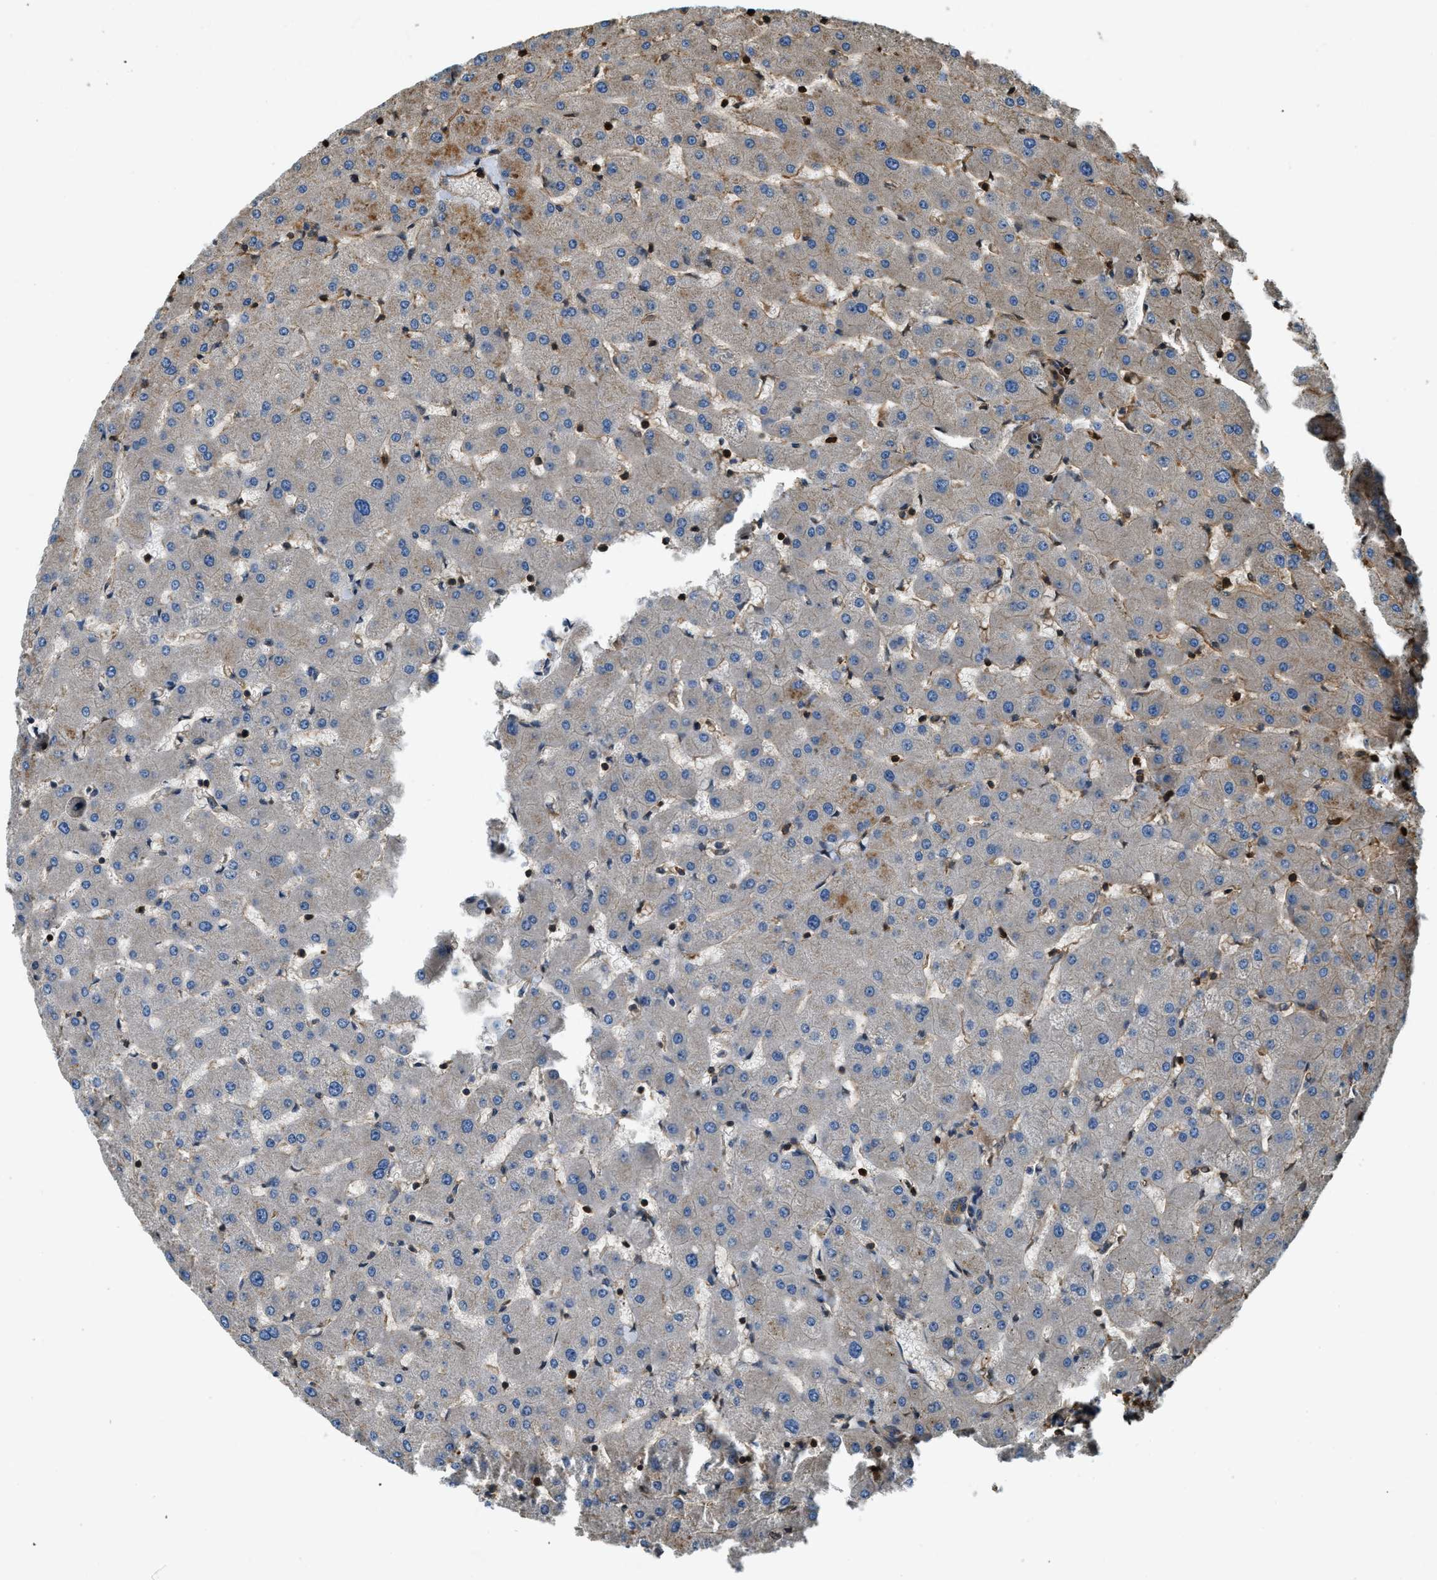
{"staining": {"intensity": "strong", "quantity": ">75%", "location": "cytoplasmic/membranous"}, "tissue": "liver", "cell_type": "Cholangiocytes", "image_type": "normal", "snomed": [{"axis": "morphology", "description": "Normal tissue, NOS"}, {"axis": "topography", "description": "Liver"}], "caption": "Protein expression analysis of benign liver exhibits strong cytoplasmic/membranous positivity in approximately >75% of cholangiocytes.", "gene": "YARS1", "patient": {"sex": "female", "age": 63}}